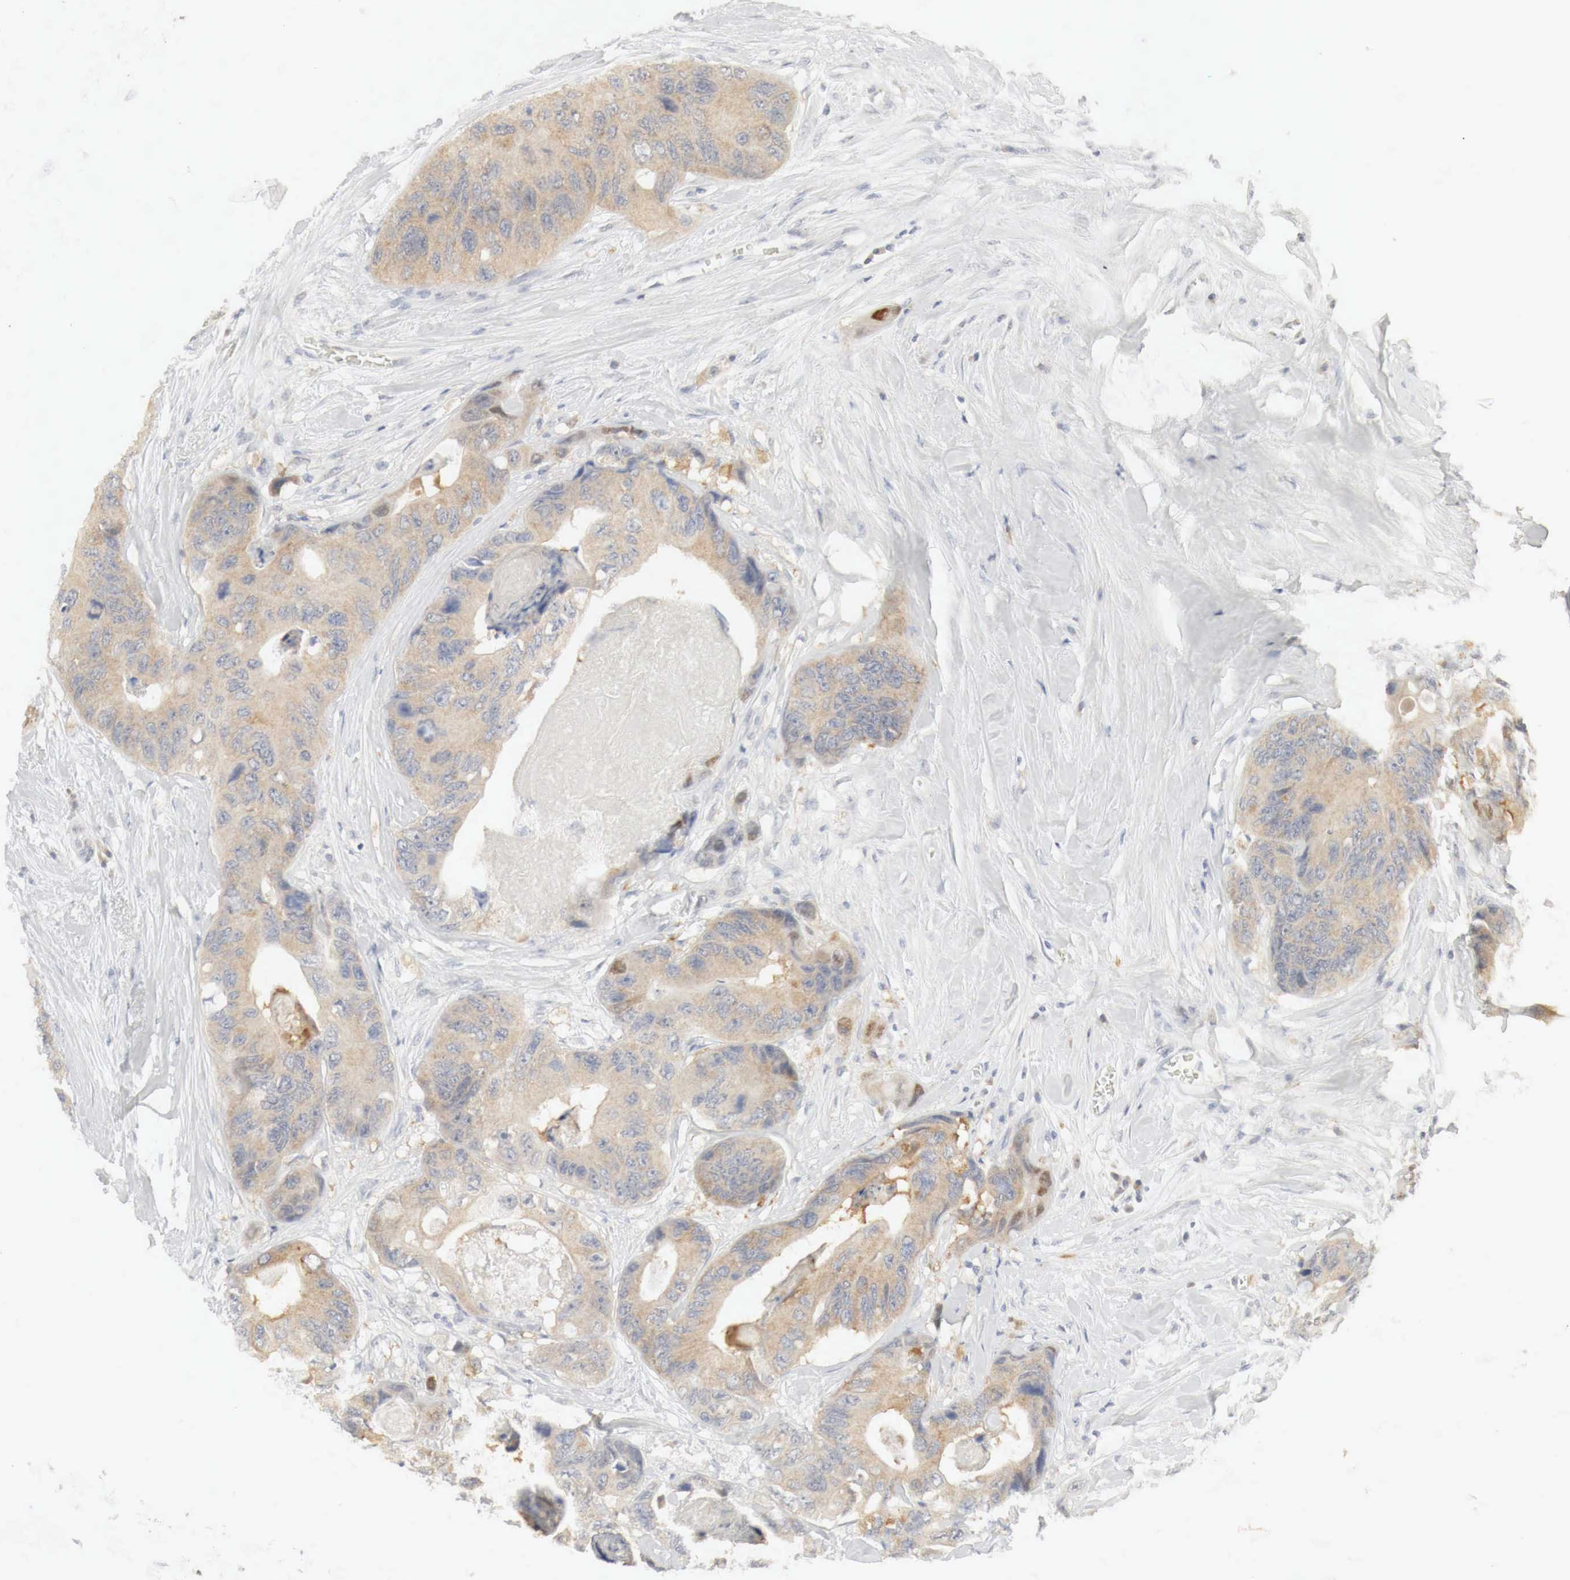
{"staining": {"intensity": "weak", "quantity": "25%-75%", "location": "cytoplasmic/membranous"}, "tissue": "colorectal cancer", "cell_type": "Tumor cells", "image_type": "cancer", "snomed": [{"axis": "morphology", "description": "Adenocarcinoma, NOS"}, {"axis": "topography", "description": "Colon"}], "caption": "Immunohistochemical staining of human colorectal adenocarcinoma exhibits low levels of weak cytoplasmic/membranous protein staining in about 25%-75% of tumor cells. The protein is shown in brown color, while the nuclei are stained blue.", "gene": "TP63", "patient": {"sex": "female", "age": 86}}